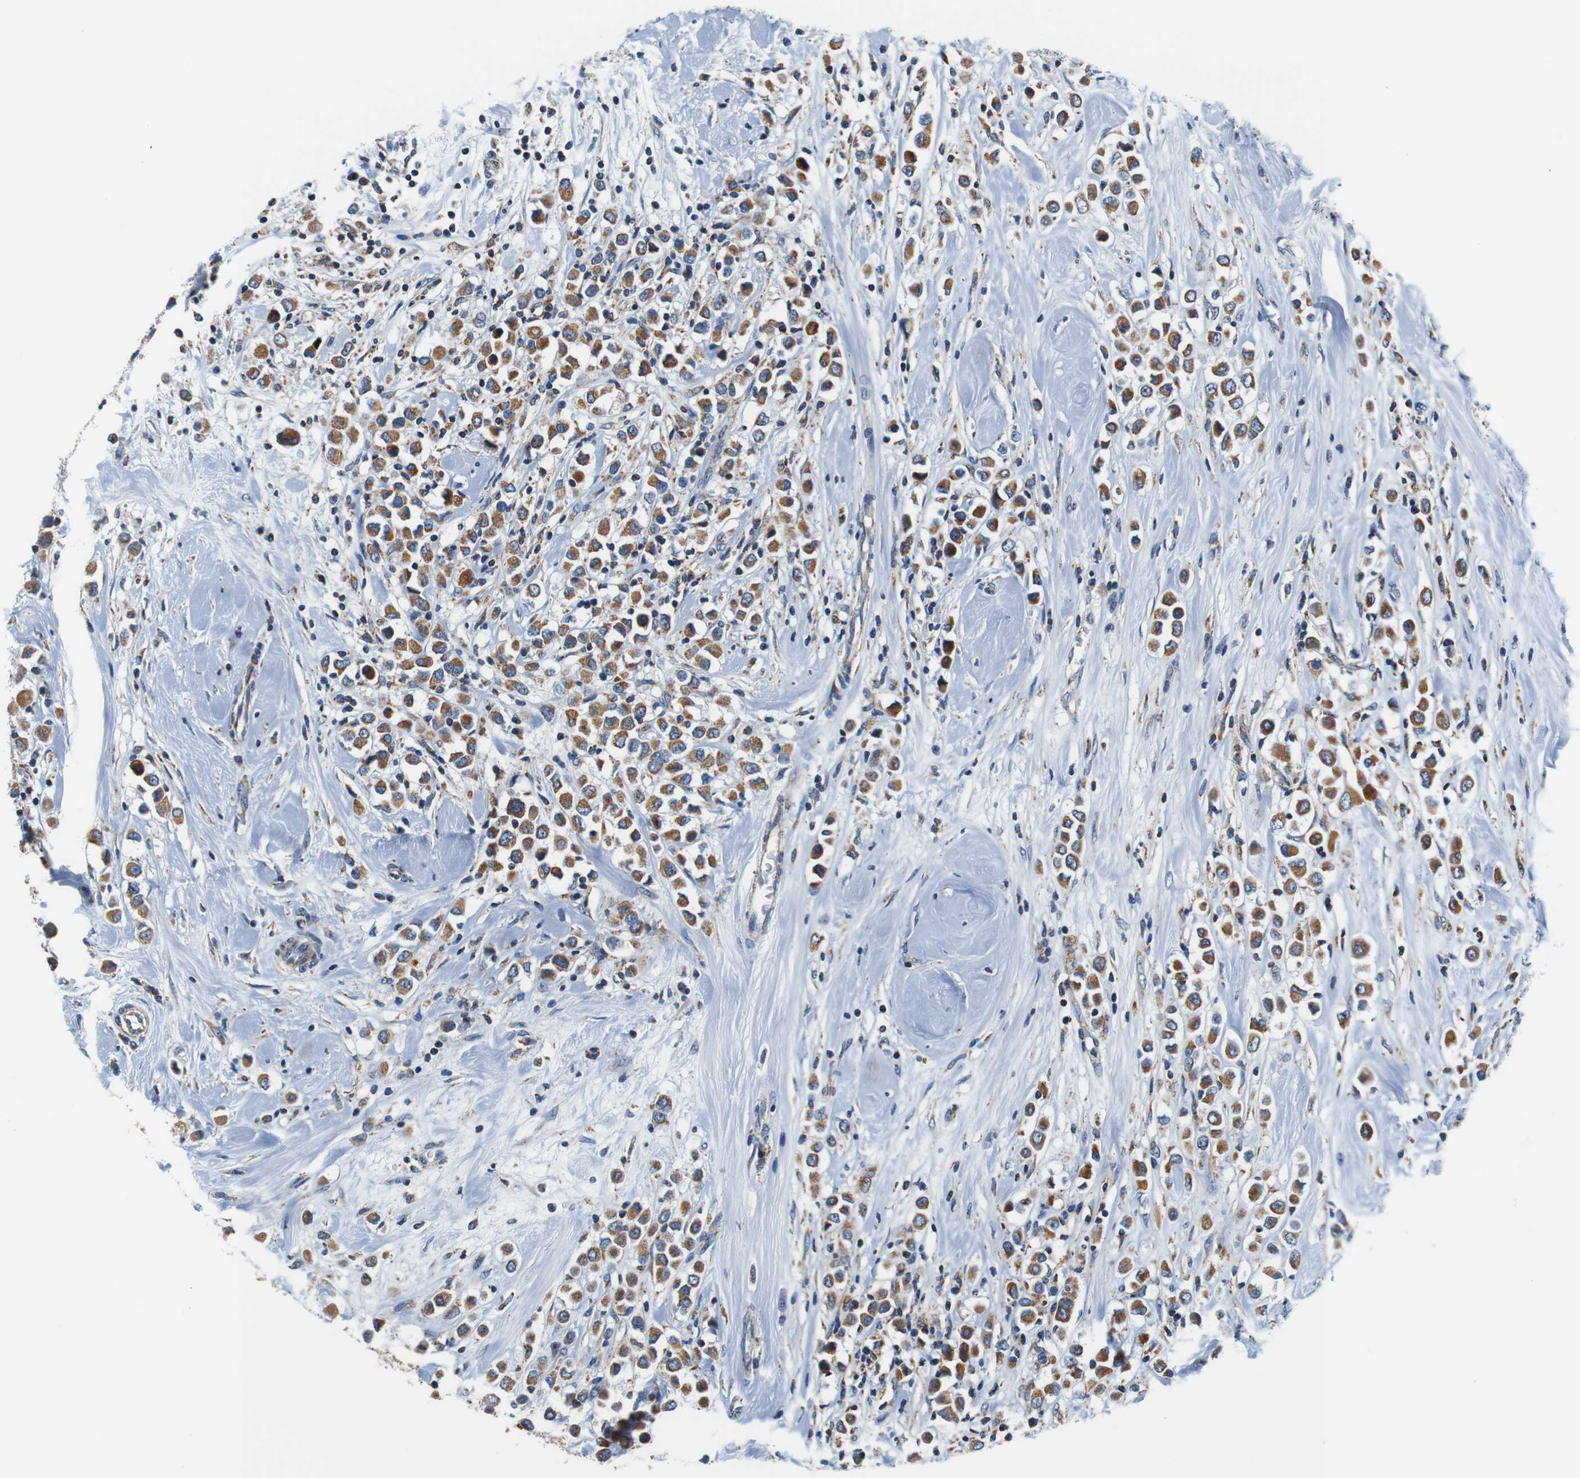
{"staining": {"intensity": "moderate", "quantity": ">75%", "location": "cytoplasmic/membranous"}, "tissue": "breast cancer", "cell_type": "Tumor cells", "image_type": "cancer", "snomed": [{"axis": "morphology", "description": "Duct carcinoma"}, {"axis": "topography", "description": "Breast"}], "caption": "The histopathology image shows immunohistochemical staining of breast invasive ductal carcinoma. There is moderate cytoplasmic/membranous expression is identified in approximately >75% of tumor cells.", "gene": "LRP4", "patient": {"sex": "female", "age": 61}}